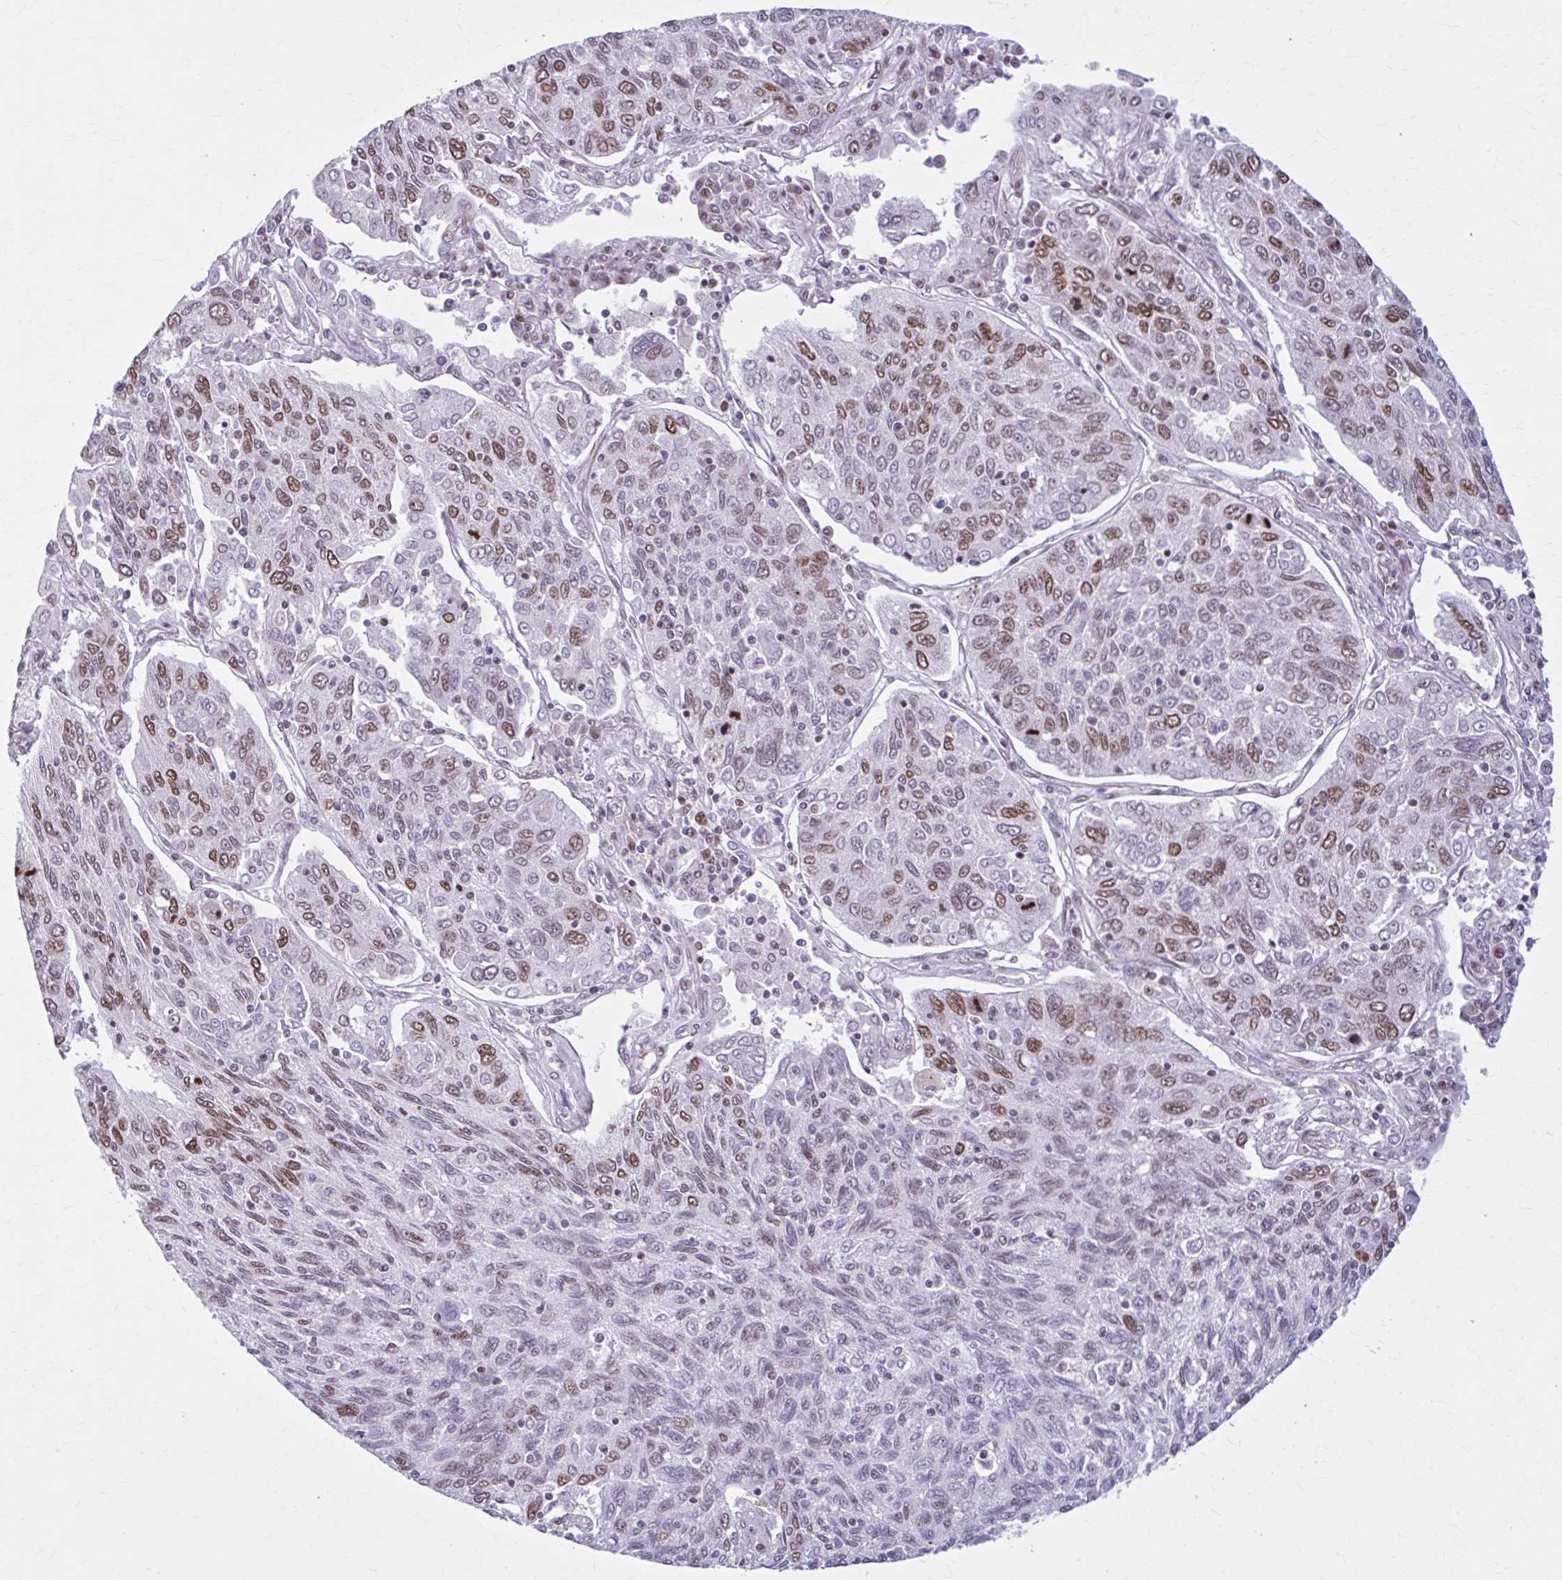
{"staining": {"intensity": "moderate", "quantity": "25%-75%", "location": "nuclear"}, "tissue": "lung cancer", "cell_type": "Tumor cells", "image_type": "cancer", "snomed": [{"axis": "morphology", "description": "Squamous cell carcinoma, NOS"}, {"axis": "topography", "description": "Lung"}], "caption": "A high-resolution micrograph shows immunohistochemistry staining of squamous cell carcinoma (lung), which reveals moderate nuclear staining in about 25%-75% of tumor cells.", "gene": "PABIR1", "patient": {"sex": "female", "age": 66}}